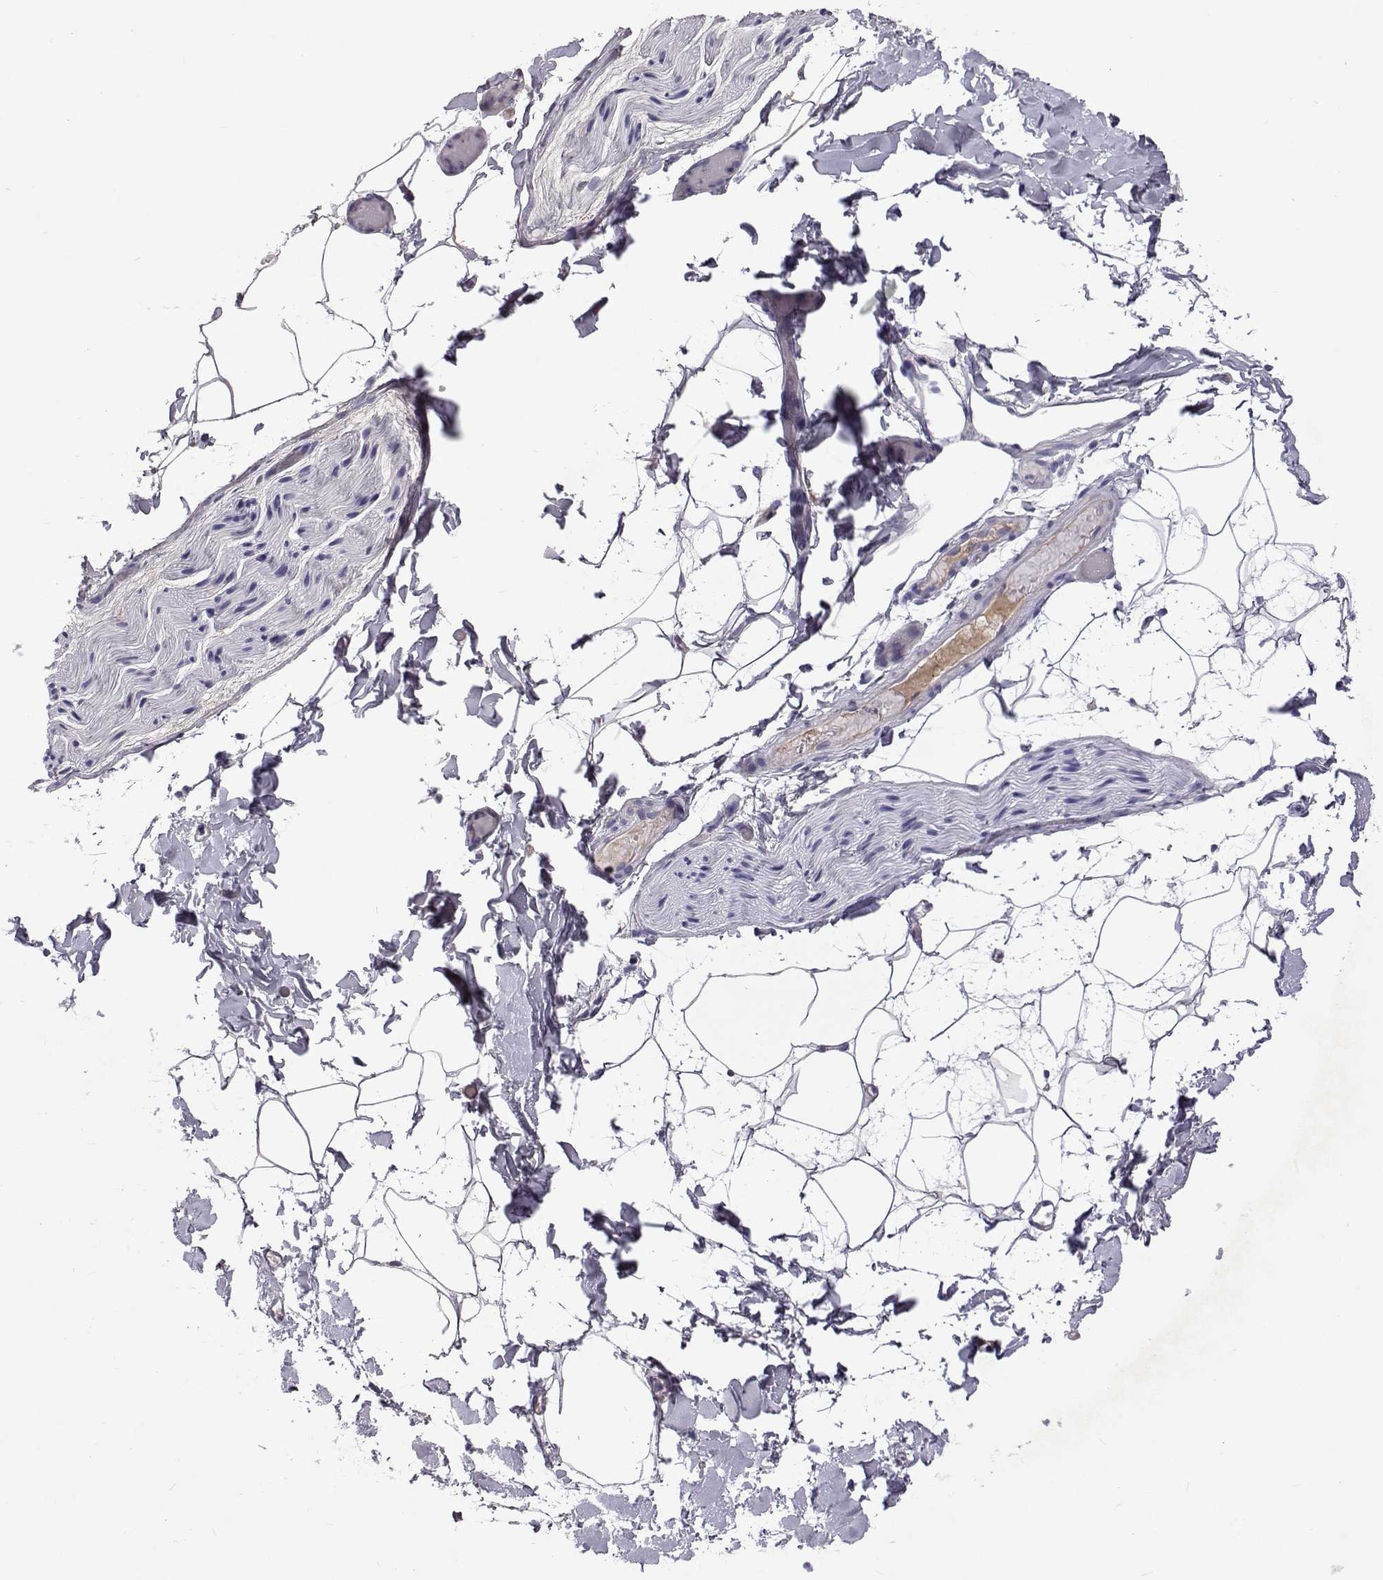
{"staining": {"intensity": "negative", "quantity": "none", "location": "none"}, "tissue": "adipose tissue", "cell_type": "Adipocytes", "image_type": "normal", "snomed": [{"axis": "morphology", "description": "Normal tissue, NOS"}, {"axis": "topography", "description": "Gallbladder"}, {"axis": "topography", "description": "Peripheral nerve tissue"}], "caption": "A photomicrograph of human adipose tissue is negative for staining in adipocytes. (Brightfield microscopy of DAB (3,3'-diaminobenzidine) immunohistochemistry at high magnification).", "gene": "TCF15", "patient": {"sex": "female", "age": 45}}